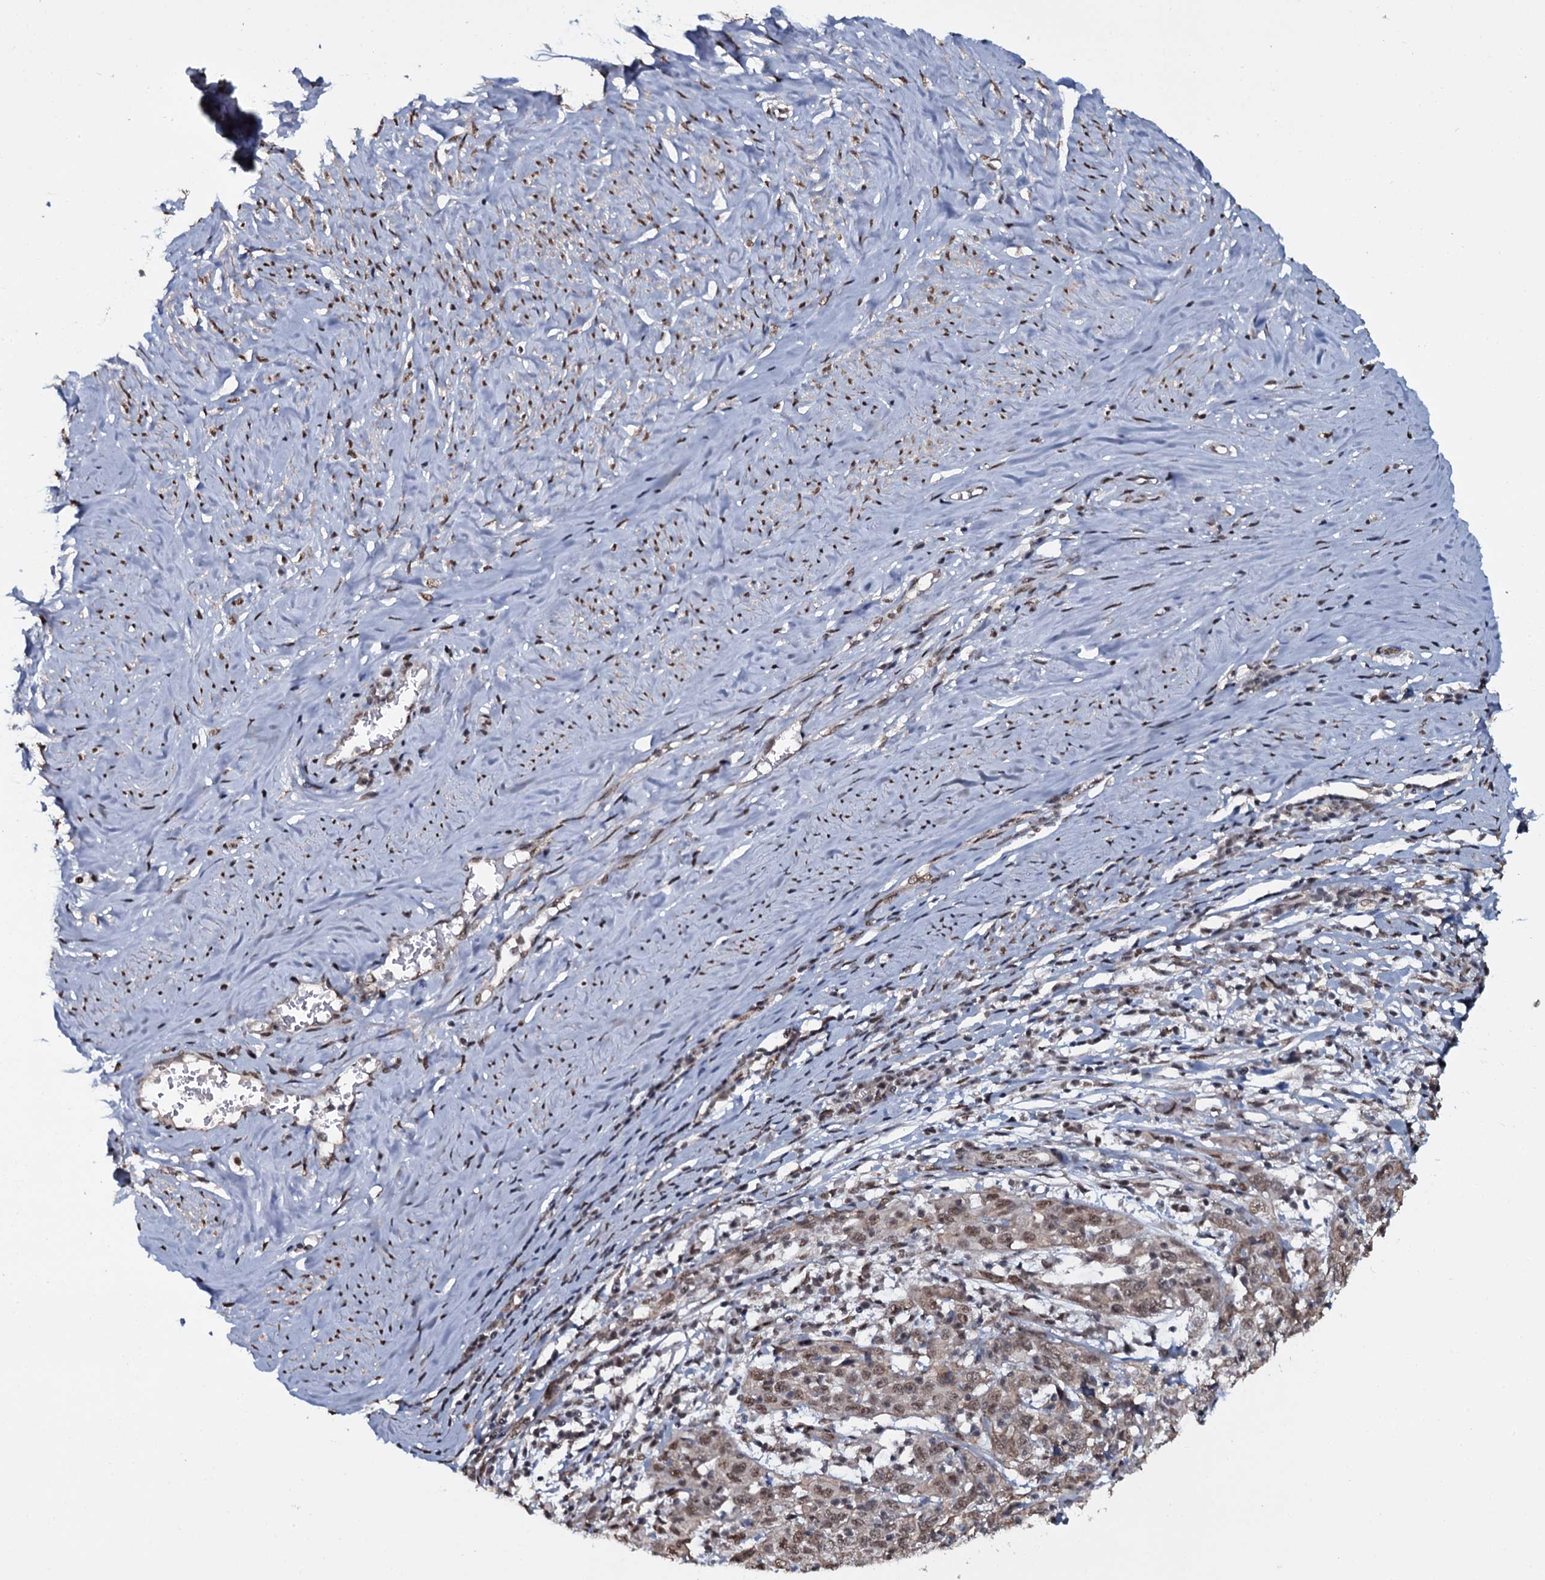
{"staining": {"intensity": "moderate", "quantity": ">75%", "location": "nuclear"}, "tissue": "cervical cancer", "cell_type": "Tumor cells", "image_type": "cancer", "snomed": [{"axis": "morphology", "description": "Squamous cell carcinoma, NOS"}, {"axis": "topography", "description": "Cervix"}], "caption": "Immunohistochemistry (IHC) of cervical squamous cell carcinoma shows medium levels of moderate nuclear expression in about >75% of tumor cells.", "gene": "SH2D4B", "patient": {"sex": "female", "age": 46}}